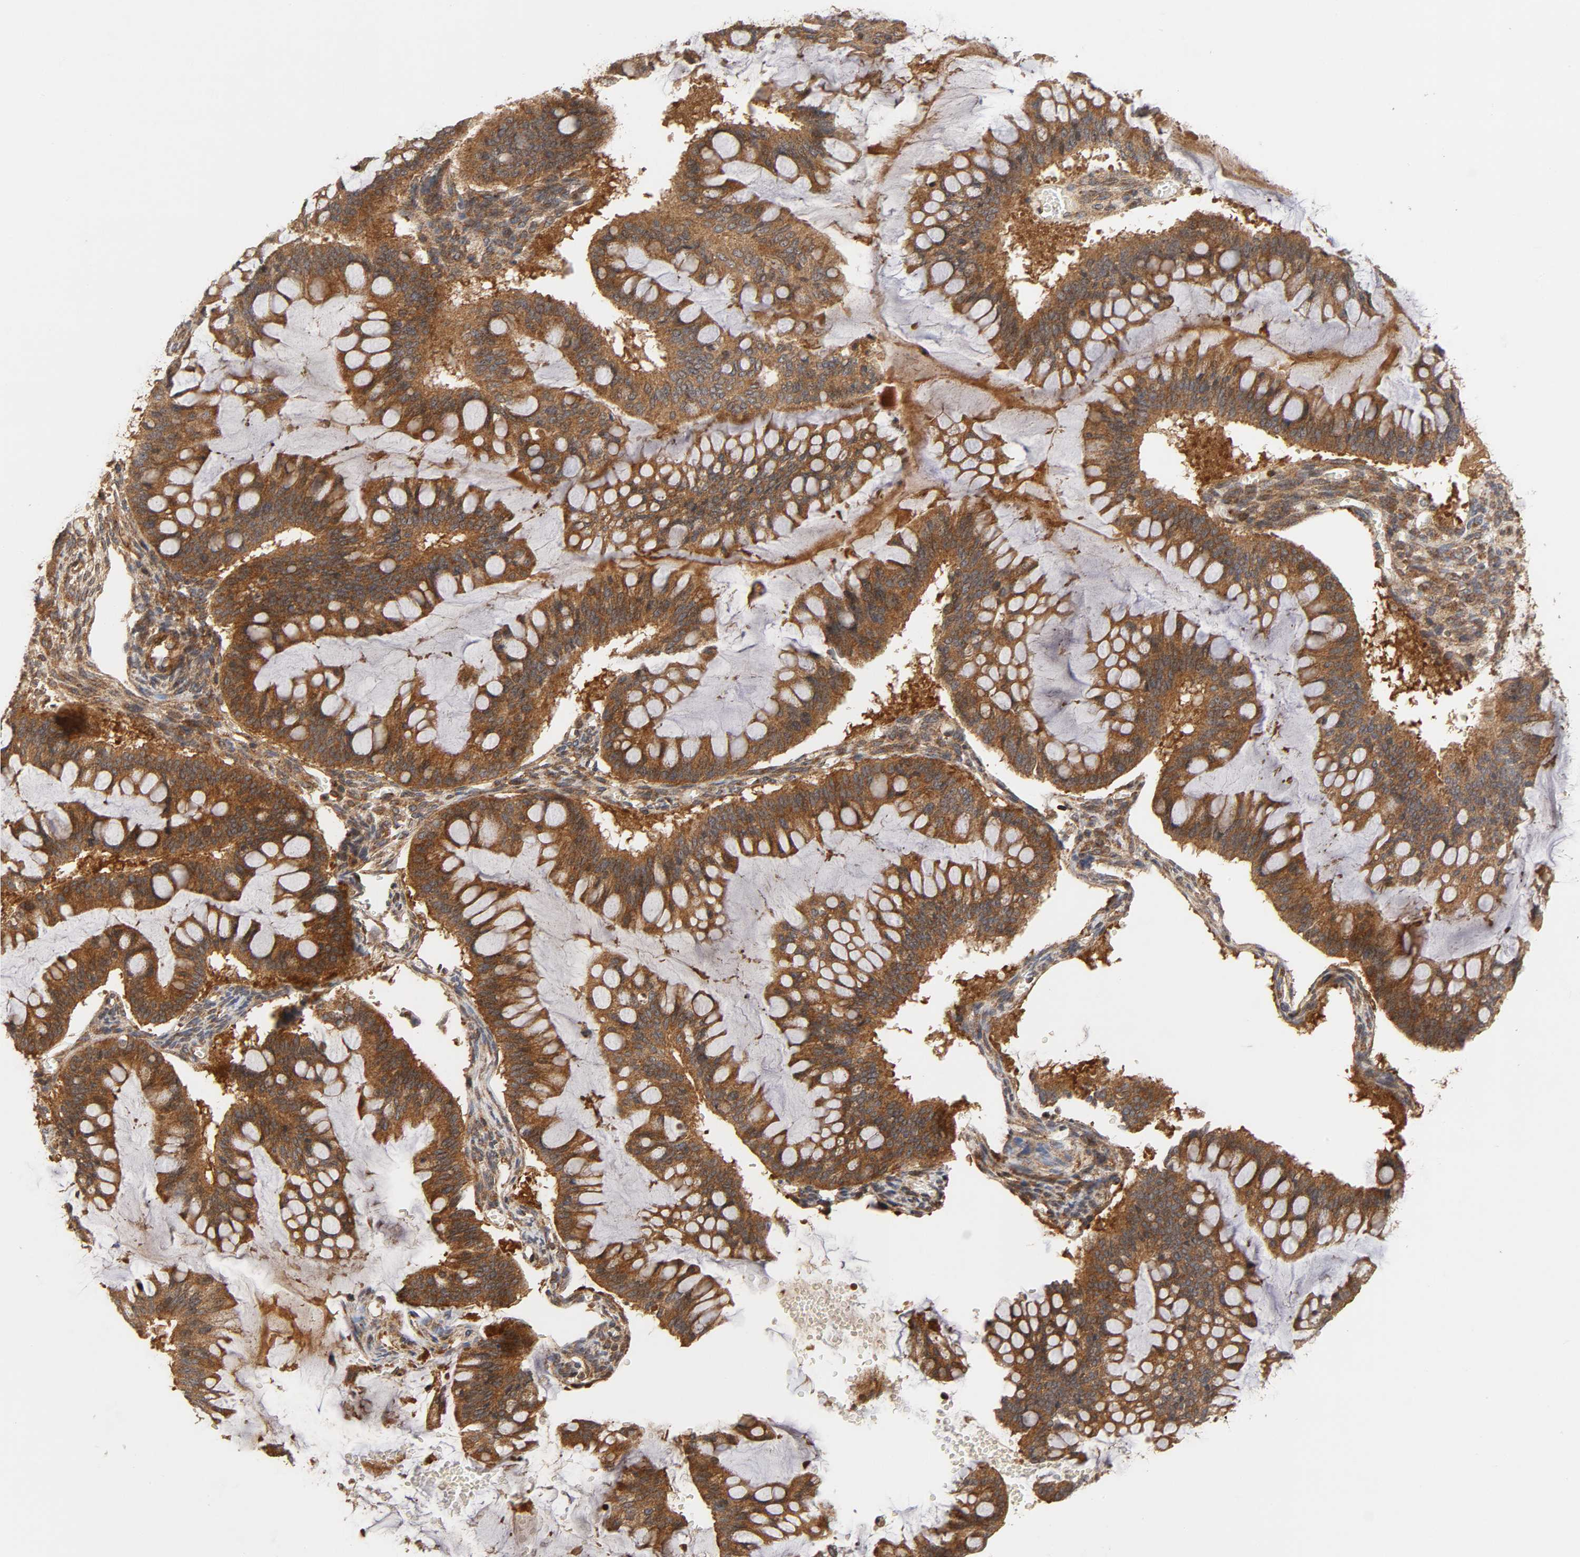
{"staining": {"intensity": "strong", "quantity": ">75%", "location": "cytoplasmic/membranous"}, "tissue": "ovarian cancer", "cell_type": "Tumor cells", "image_type": "cancer", "snomed": [{"axis": "morphology", "description": "Cystadenocarcinoma, mucinous, NOS"}, {"axis": "topography", "description": "Ovary"}], "caption": "Protein analysis of ovarian mucinous cystadenocarcinoma tissue shows strong cytoplasmic/membranous staining in about >75% of tumor cells. Nuclei are stained in blue.", "gene": "IKBKB", "patient": {"sex": "female", "age": 73}}